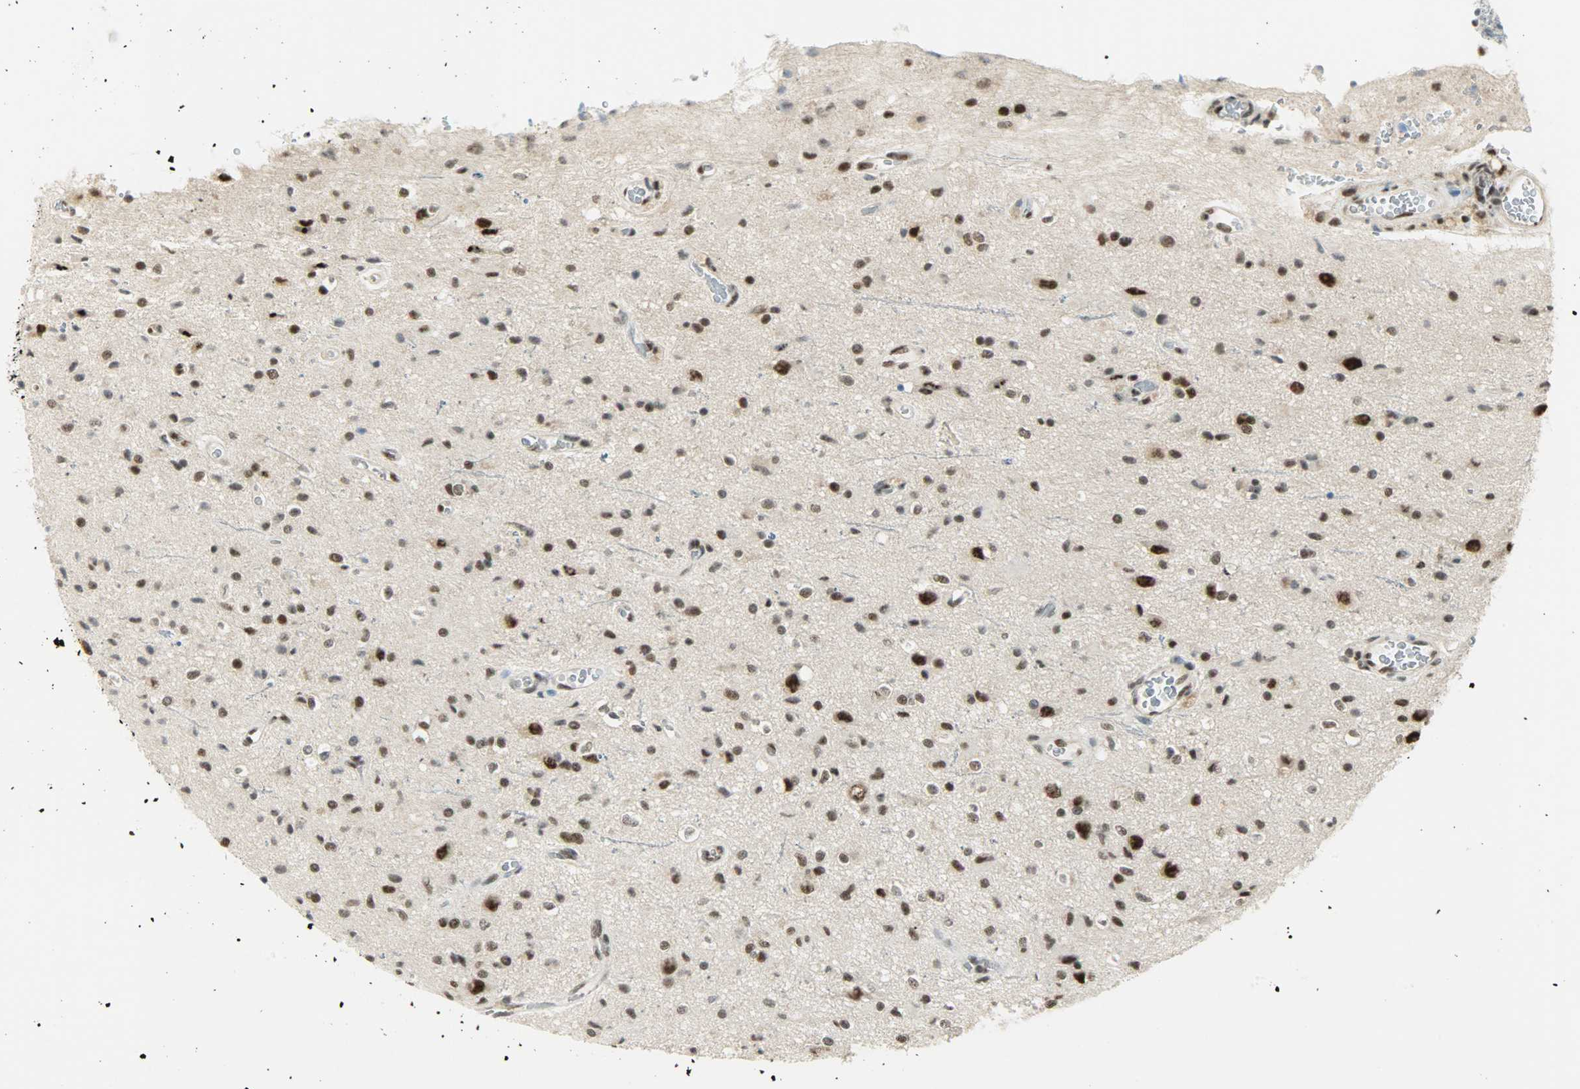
{"staining": {"intensity": "strong", "quantity": ">75%", "location": "nuclear"}, "tissue": "glioma", "cell_type": "Tumor cells", "image_type": "cancer", "snomed": [{"axis": "morphology", "description": "Glioma, malignant, High grade"}, {"axis": "topography", "description": "Brain"}], "caption": "Protein analysis of glioma tissue exhibits strong nuclear staining in about >75% of tumor cells.", "gene": "SUGP1", "patient": {"sex": "male", "age": 47}}